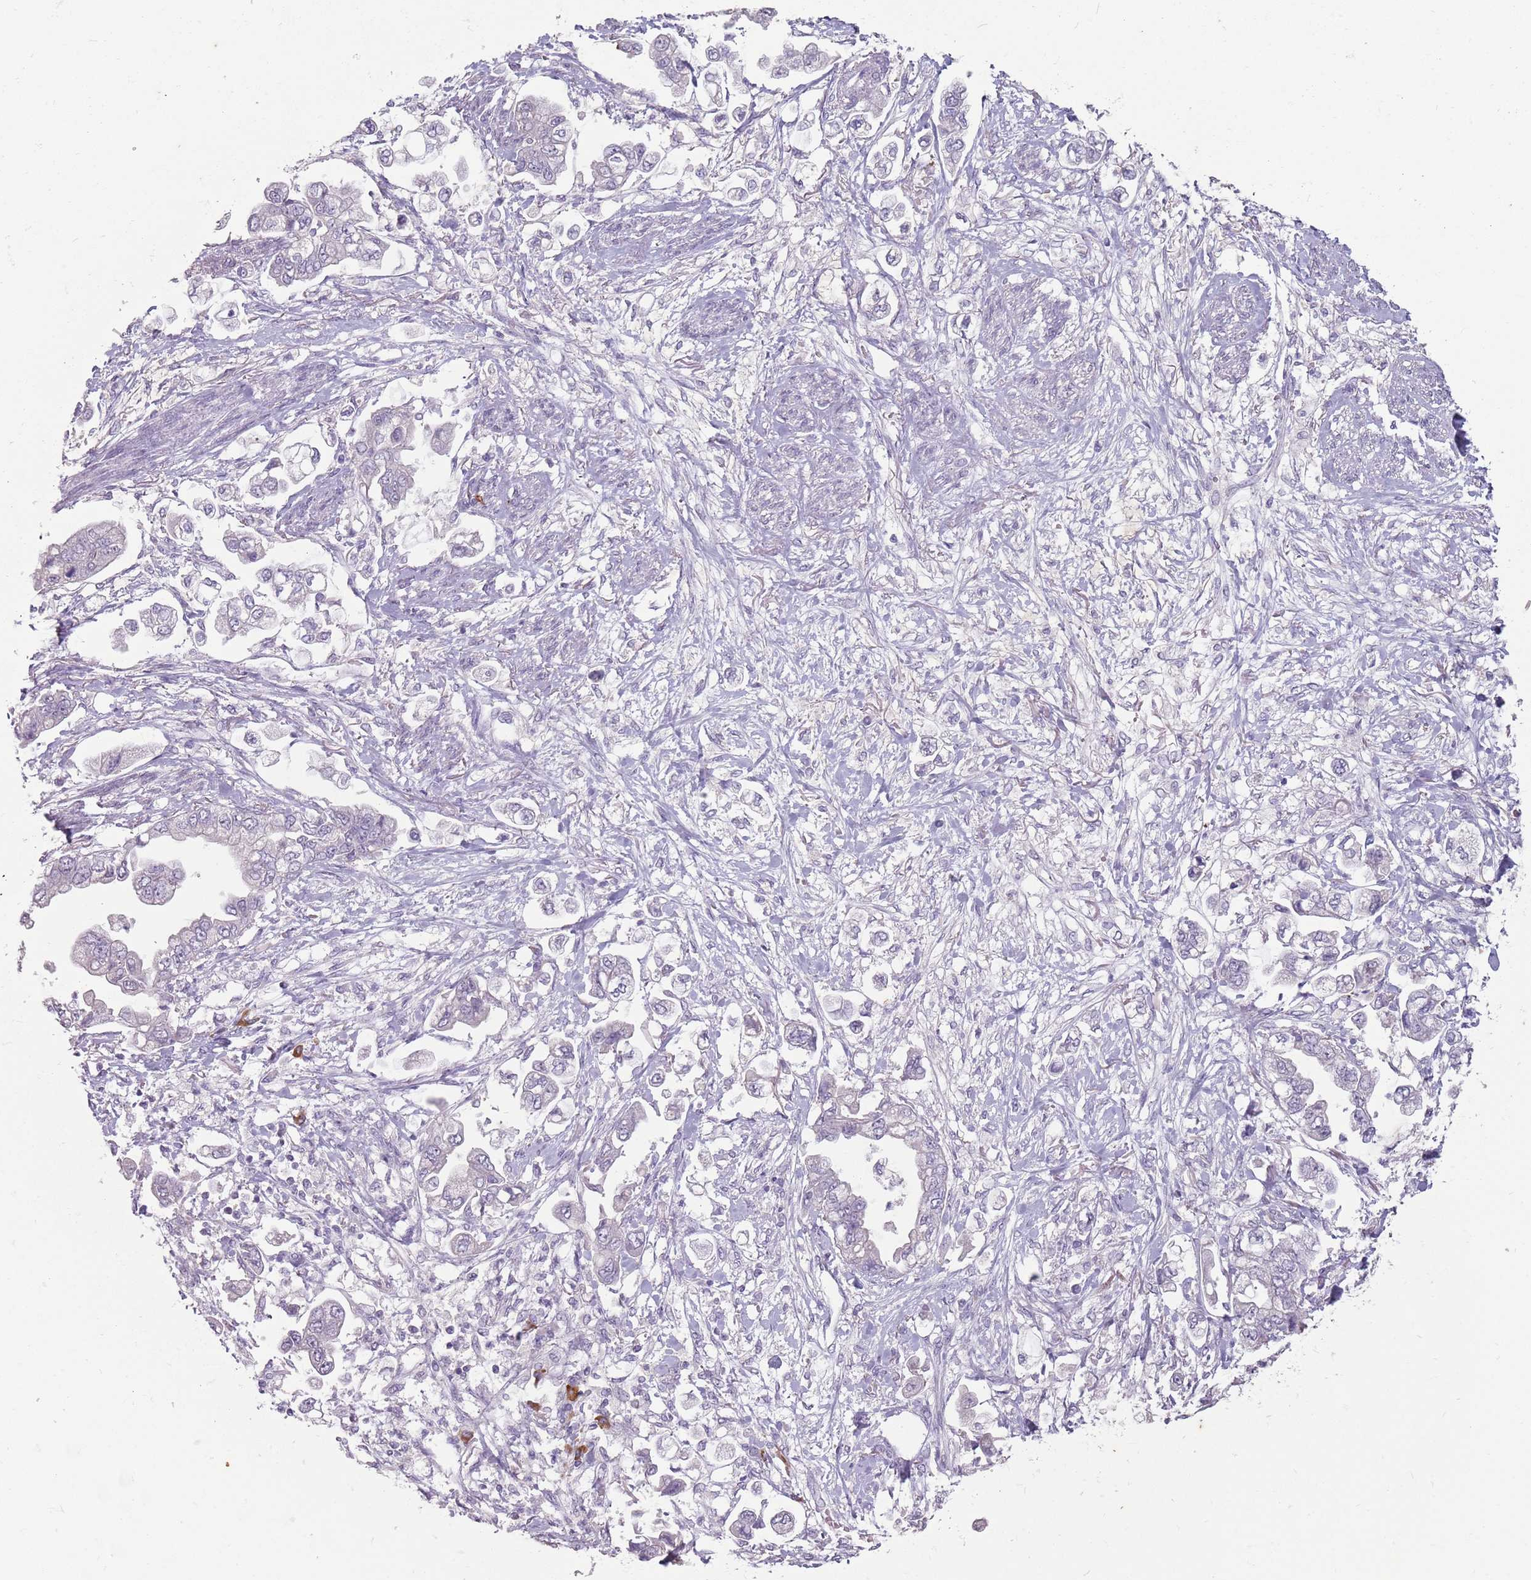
{"staining": {"intensity": "negative", "quantity": "none", "location": "none"}, "tissue": "stomach cancer", "cell_type": "Tumor cells", "image_type": "cancer", "snomed": [{"axis": "morphology", "description": "Adenocarcinoma, NOS"}, {"axis": "topography", "description": "Stomach"}], "caption": "The immunohistochemistry photomicrograph has no significant staining in tumor cells of stomach cancer (adenocarcinoma) tissue.", "gene": "STYK1", "patient": {"sex": "male", "age": 62}}